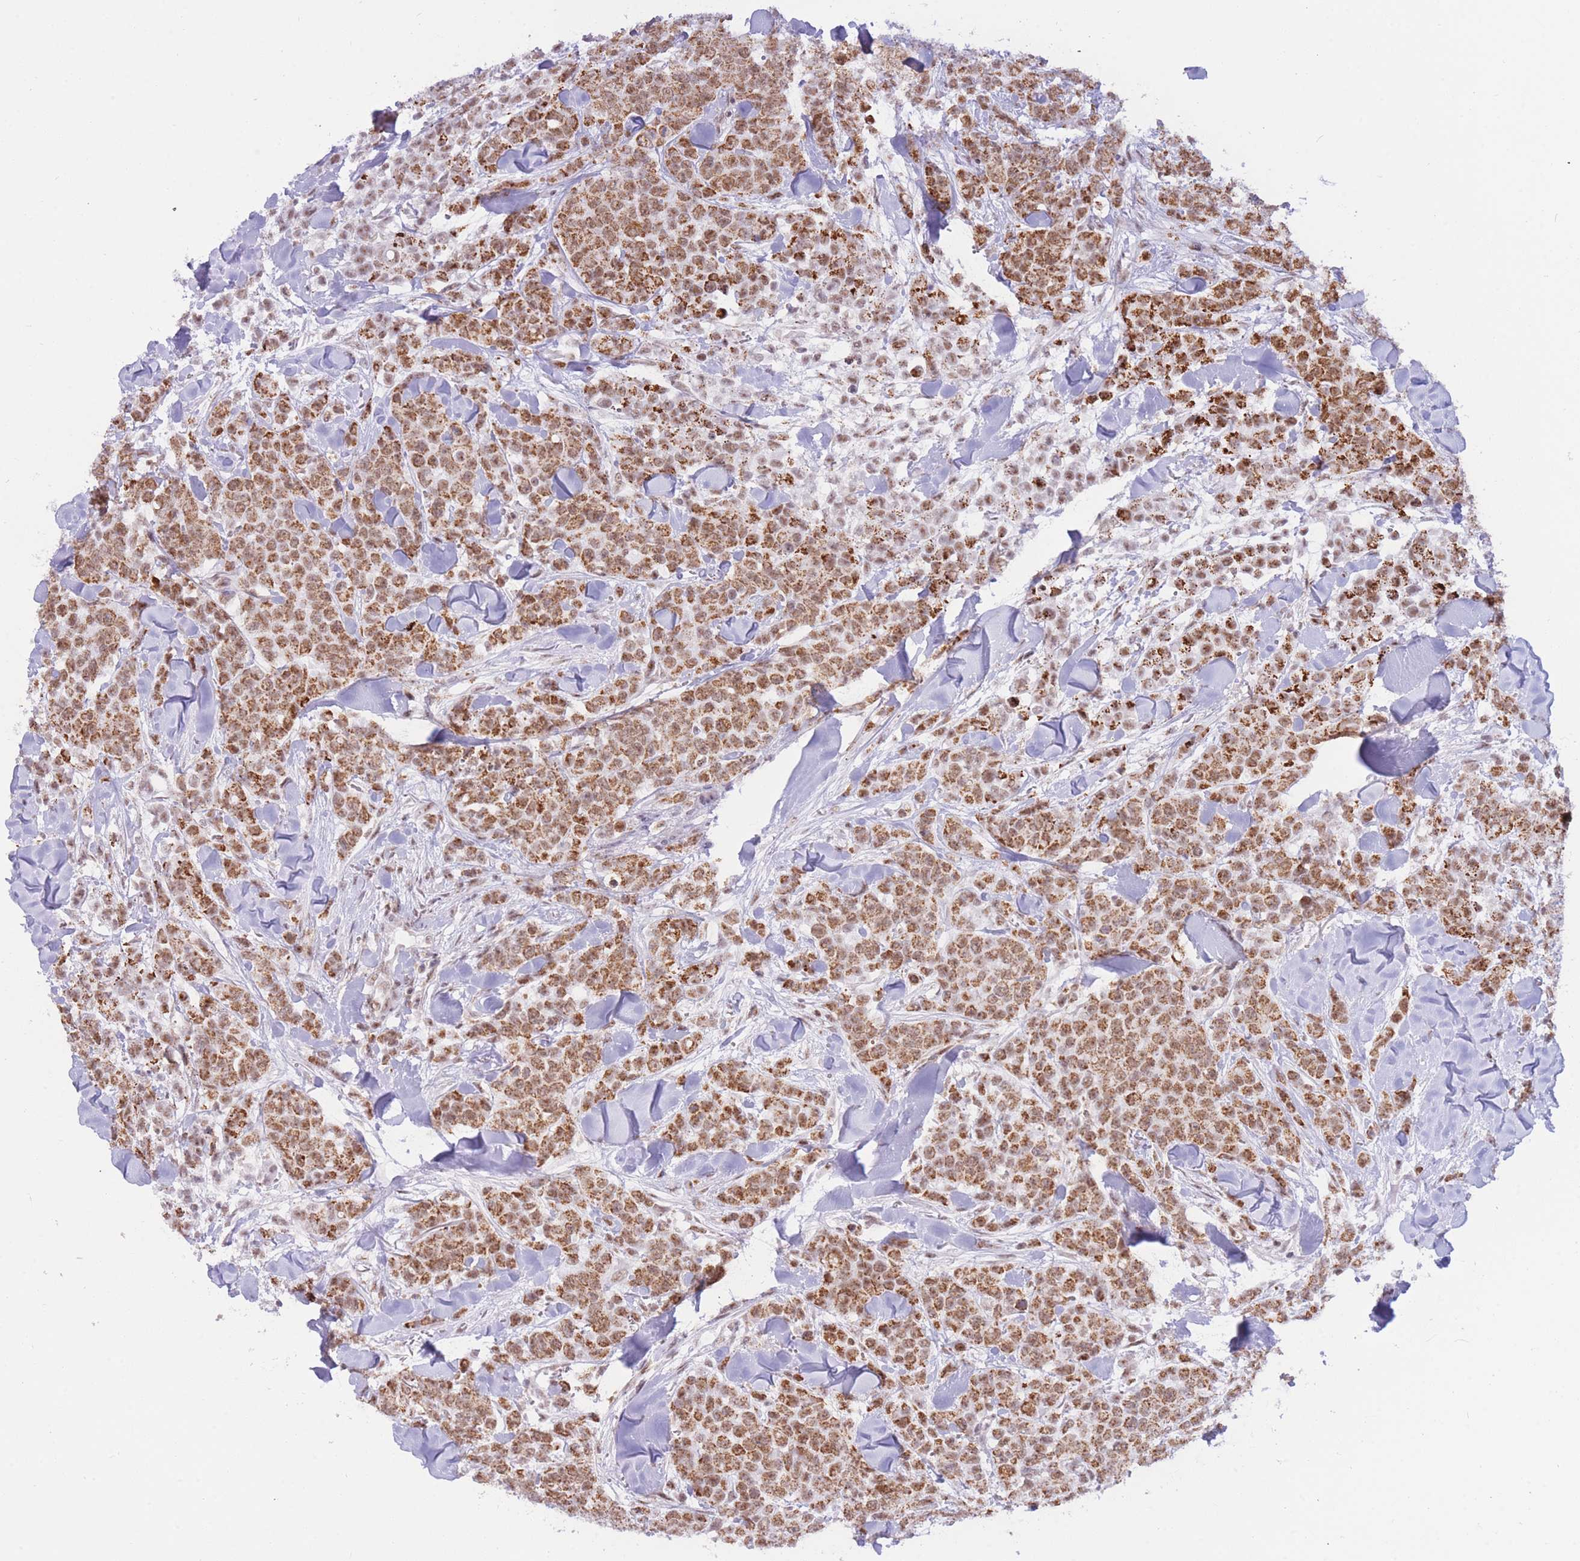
{"staining": {"intensity": "moderate", "quantity": ">75%", "location": "cytoplasmic/membranous,nuclear"}, "tissue": "breast cancer", "cell_type": "Tumor cells", "image_type": "cancer", "snomed": [{"axis": "morphology", "description": "Lobular carcinoma"}, {"axis": "topography", "description": "Breast"}], "caption": "DAB (3,3'-diaminobenzidine) immunohistochemical staining of human lobular carcinoma (breast) shows moderate cytoplasmic/membranous and nuclear protein staining in about >75% of tumor cells.", "gene": "CYP2B6", "patient": {"sex": "female", "age": 91}}